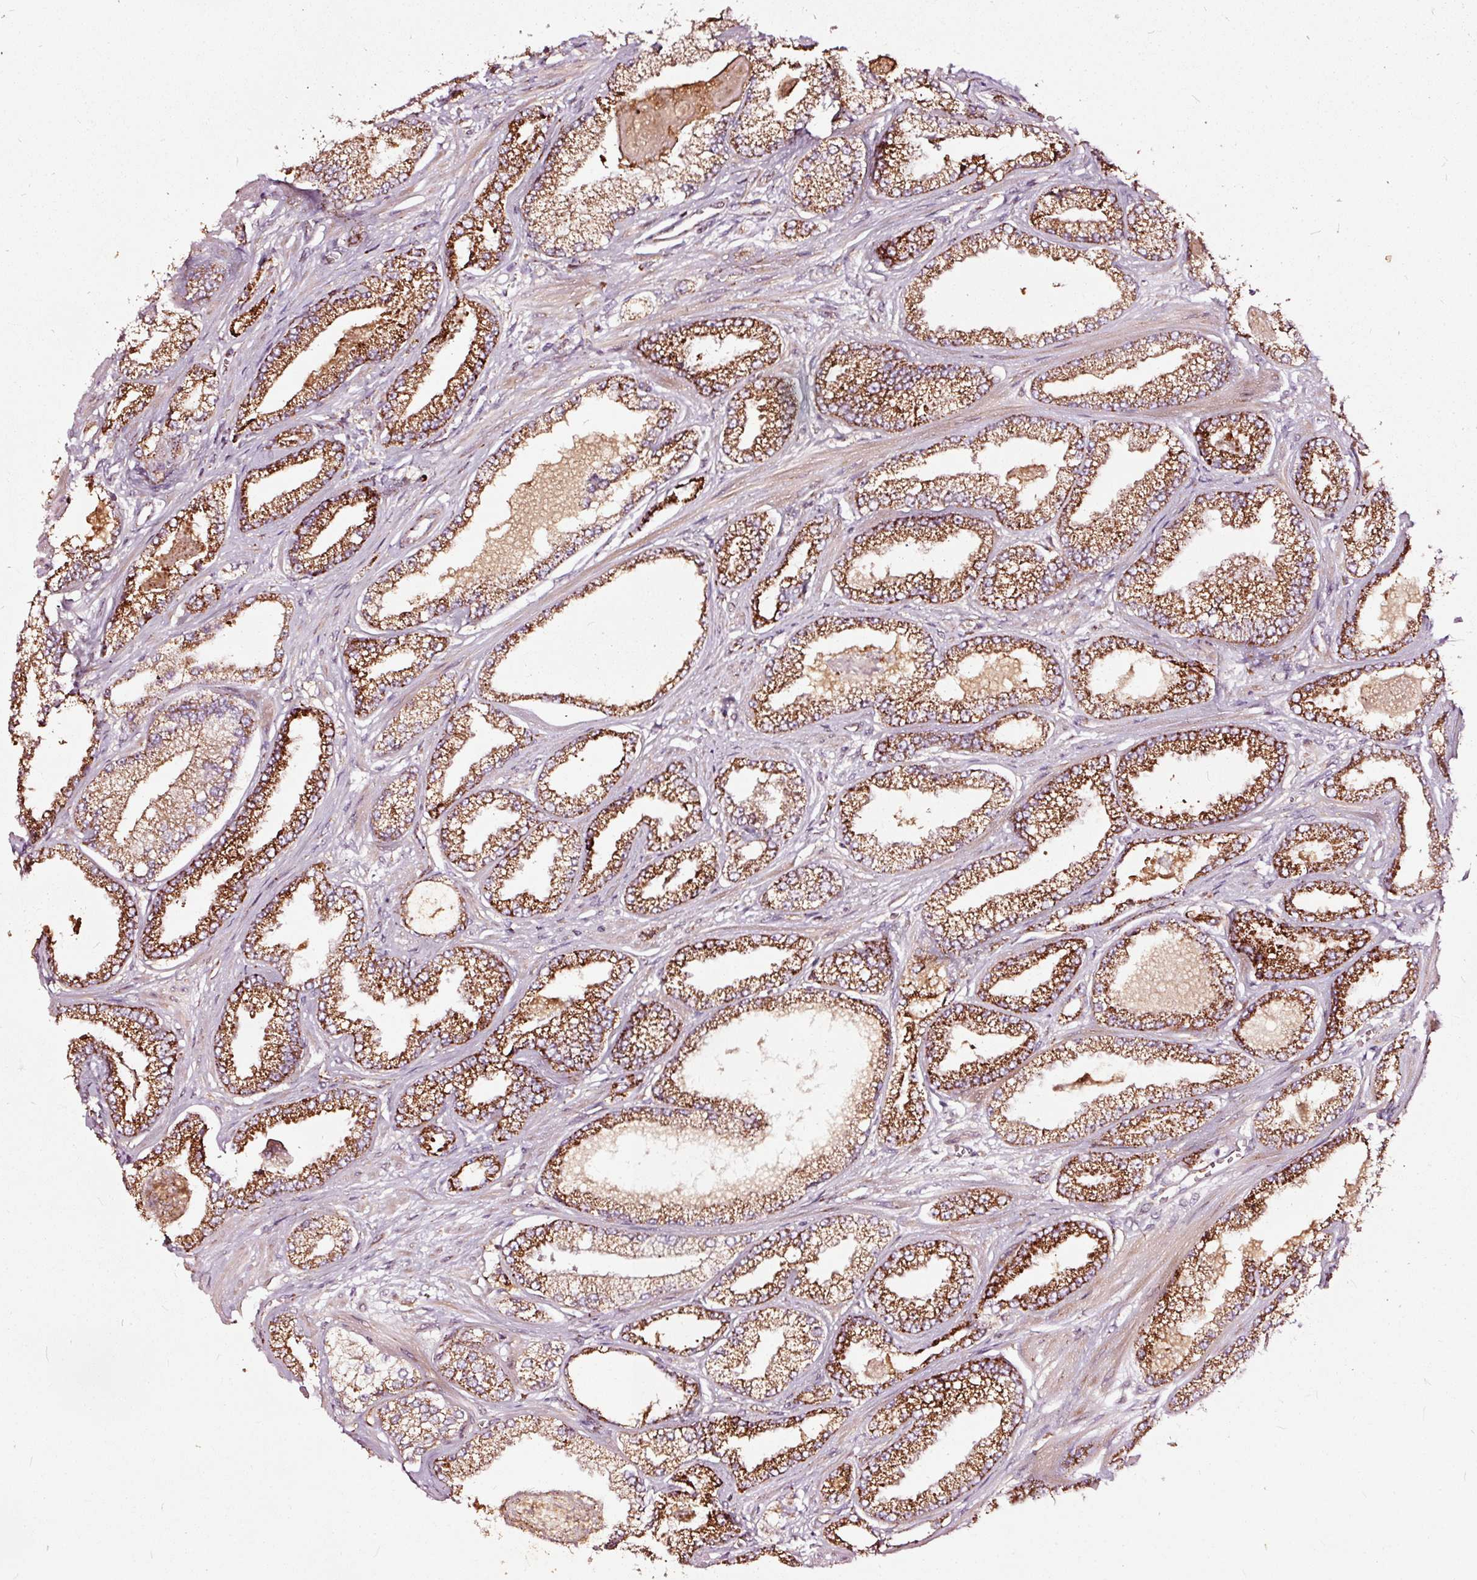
{"staining": {"intensity": "strong", "quantity": ">75%", "location": "cytoplasmic/membranous"}, "tissue": "prostate cancer", "cell_type": "Tumor cells", "image_type": "cancer", "snomed": [{"axis": "morphology", "description": "Adenocarcinoma, Low grade"}, {"axis": "topography", "description": "Prostate"}], "caption": "Immunohistochemical staining of prostate cancer demonstrates strong cytoplasmic/membranous protein positivity in approximately >75% of tumor cells. (Stains: DAB in brown, nuclei in blue, Microscopy: brightfield microscopy at high magnification).", "gene": "TPM1", "patient": {"sex": "male", "age": 64}}